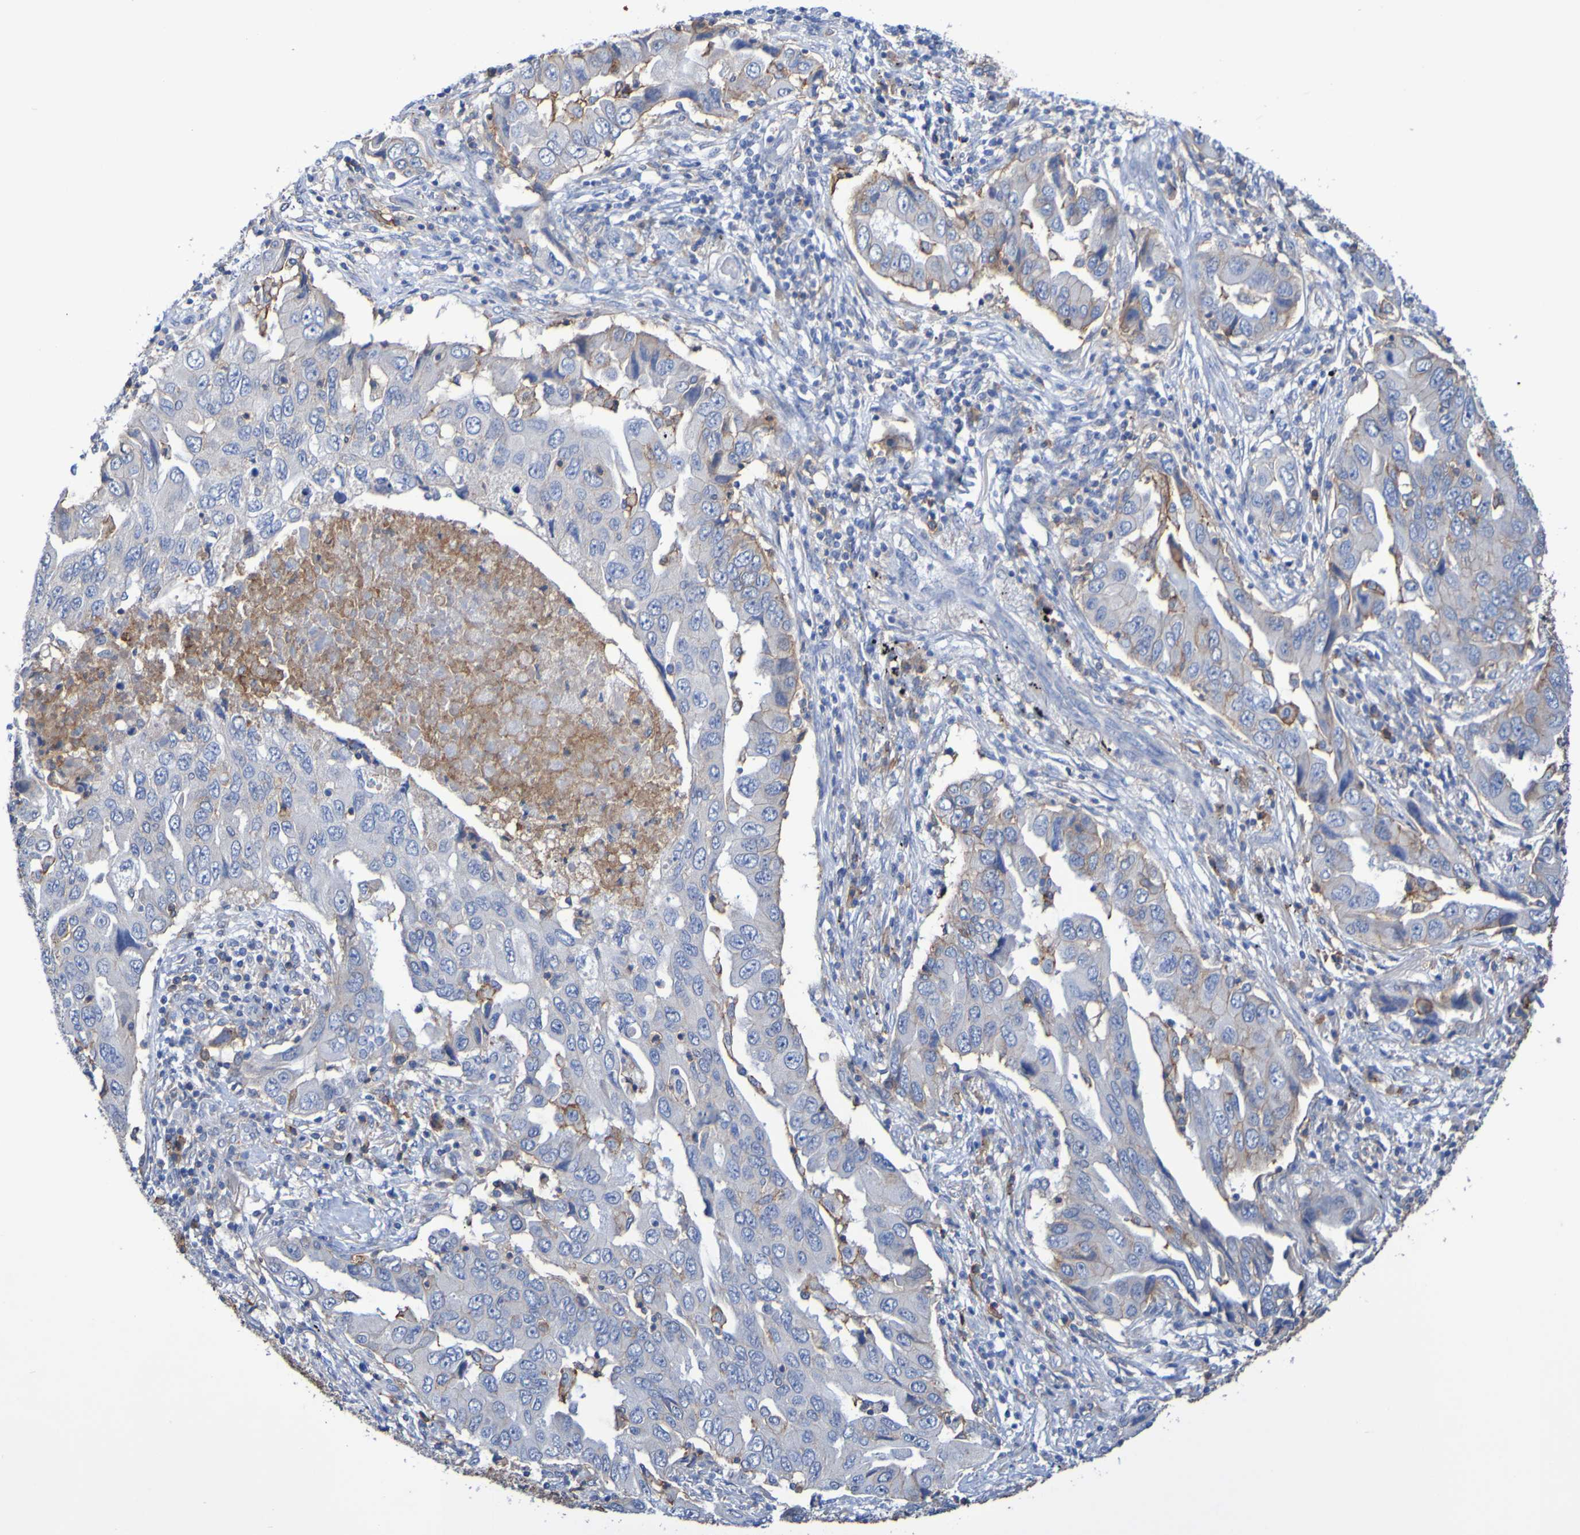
{"staining": {"intensity": "negative", "quantity": "none", "location": "none"}, "tissue": "lung cancer", "cell_type": "Tumor cells", "image_type": "cancer", "snomed": [{"axis": "morphology", "description": "Adenocarcinoma, NOS"}, {"axis": "topography", "description": "Lung"}], "caption": "Adenocarcinoma (lung) was stained to show a protein in brown. There is no significant staining in tumor cells.", "gene": "SLC3A2", "patient": {"sex": "female", "age": 65}}